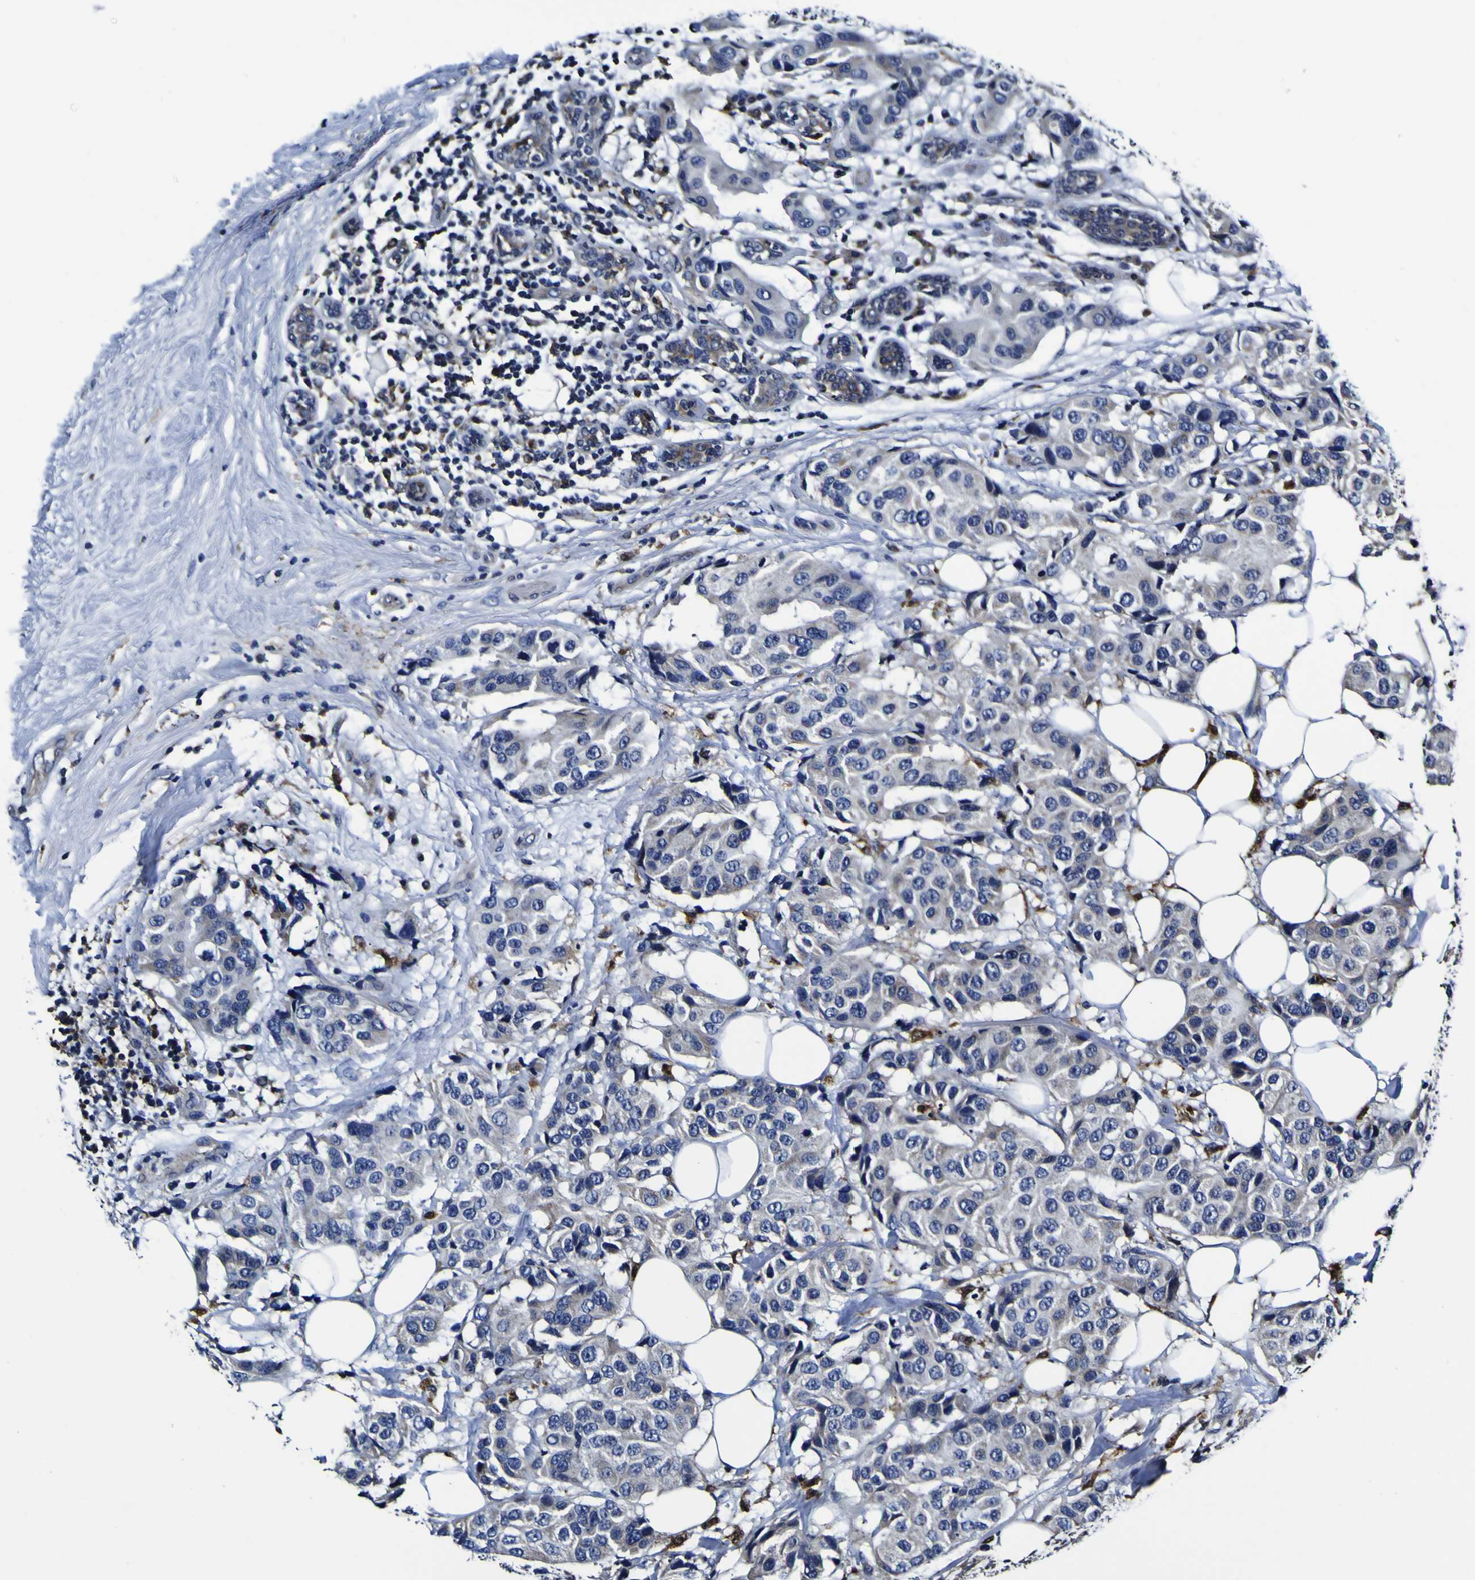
{"staining": {"intensity": "negative", "quantity": "none", "location": "none"}, "tissue": "breast cancer", "cell_type": "Tumor cells", "image_type": "cancer", "snomed": [{"axis": "morphology", "description": "Normal tissue, NOS"}, {"axis": "morphology", "description": "Duct carcinoma"}, {"axis": "topography", "description": "Breast"}], "caption": "This is an IHC image of breast cancer. There is no positivity in tumor cells.", "gene": "GPX1", "patient": {"sex": "female", "age": 39}}